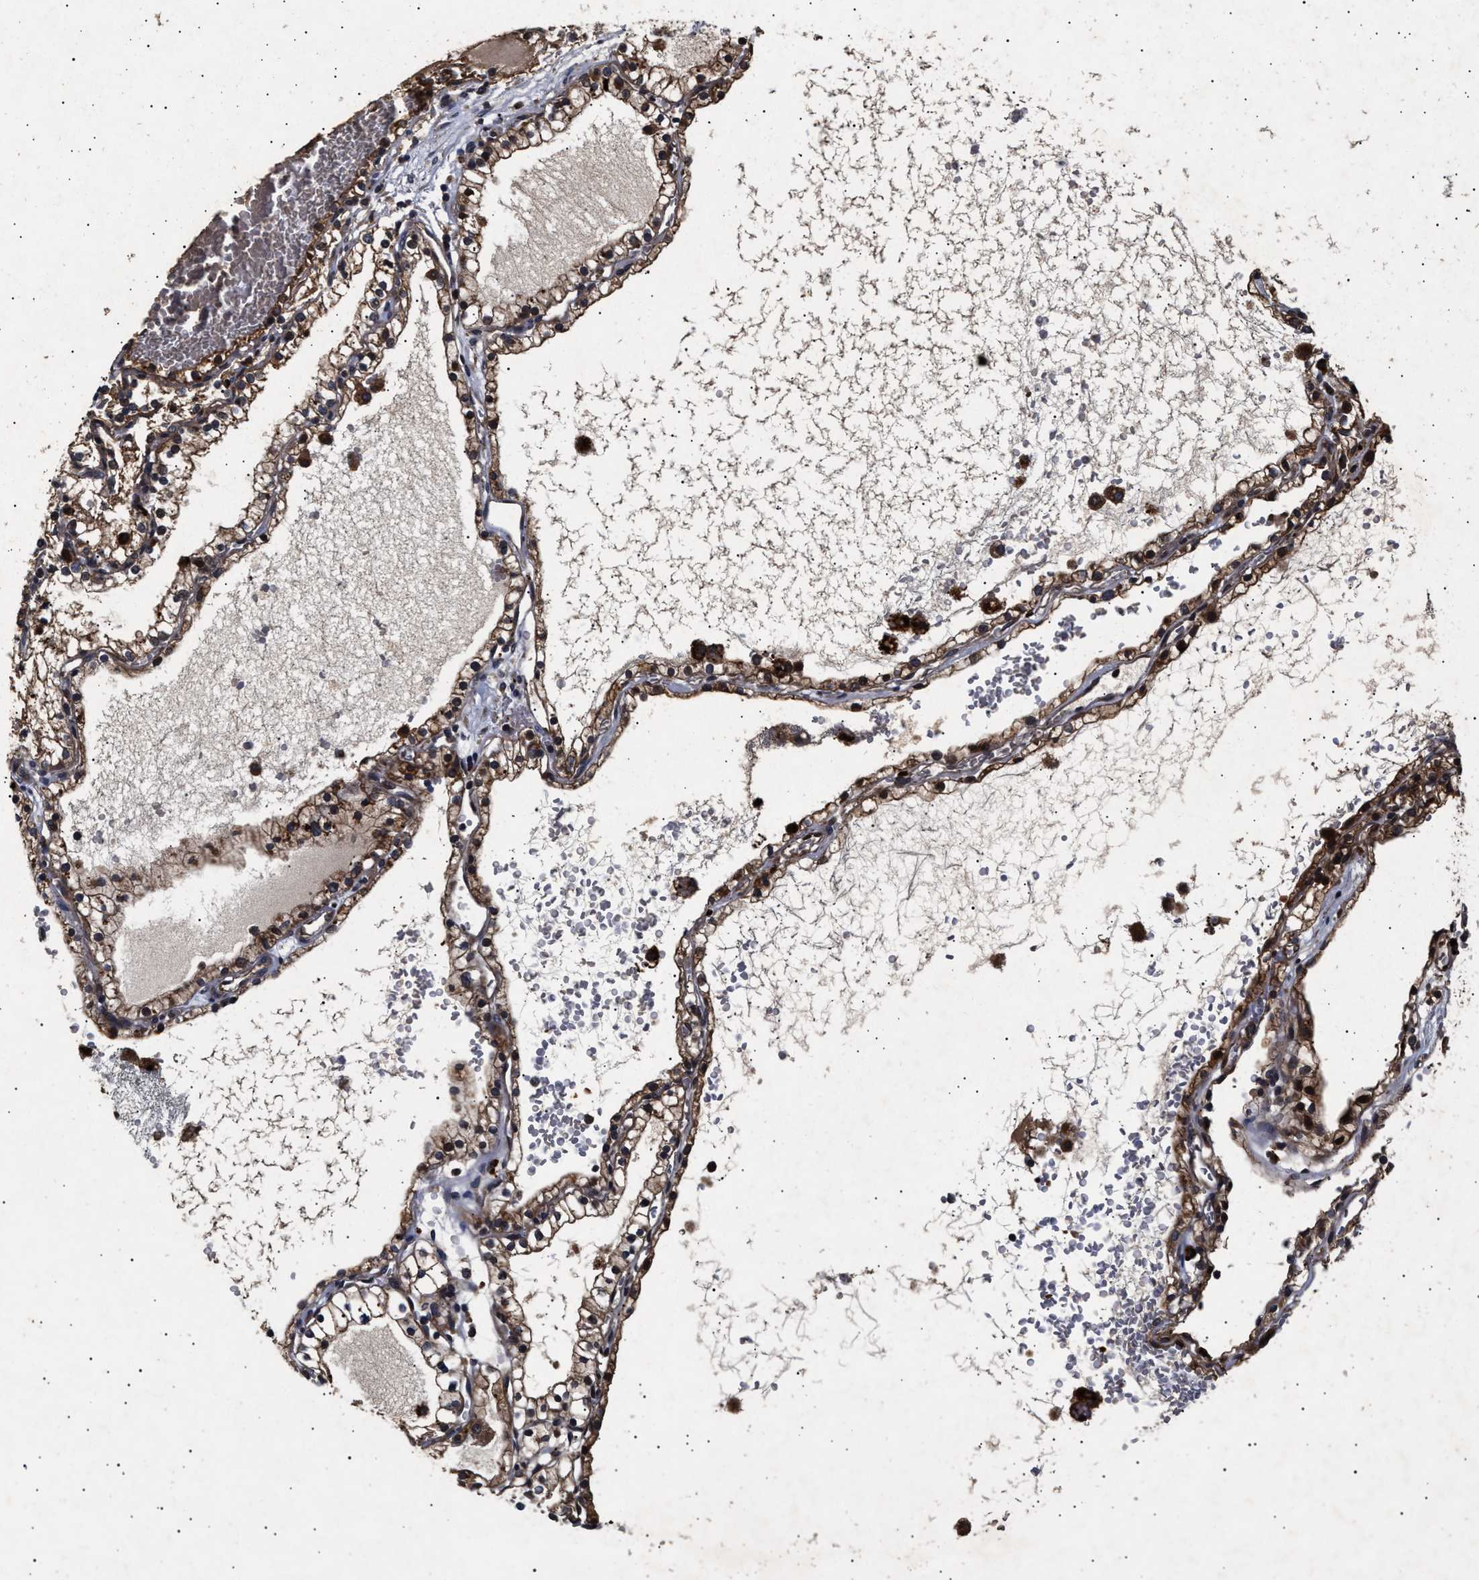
{"staining": {"intensity": "moderate", "quantity": ">75%", "location": "cytoplasmic/membranous"}, "tissue": "renal cancer", "cell_type": "Tumor cells", "image_type": "cancer", "snomed": [{"axis": "morphology", "description": "Adenocarcinoma, NOS"}, {"axis": "topography", "description": "Kidney"}], "caption": "A brown stain highlights moderate cytoplasmic/membranous positivity of a protein in human adenocarcinoma (renal) tumor cells.", "gene": "ITGB5", "patient": {"sex": "female", "age": 41}}